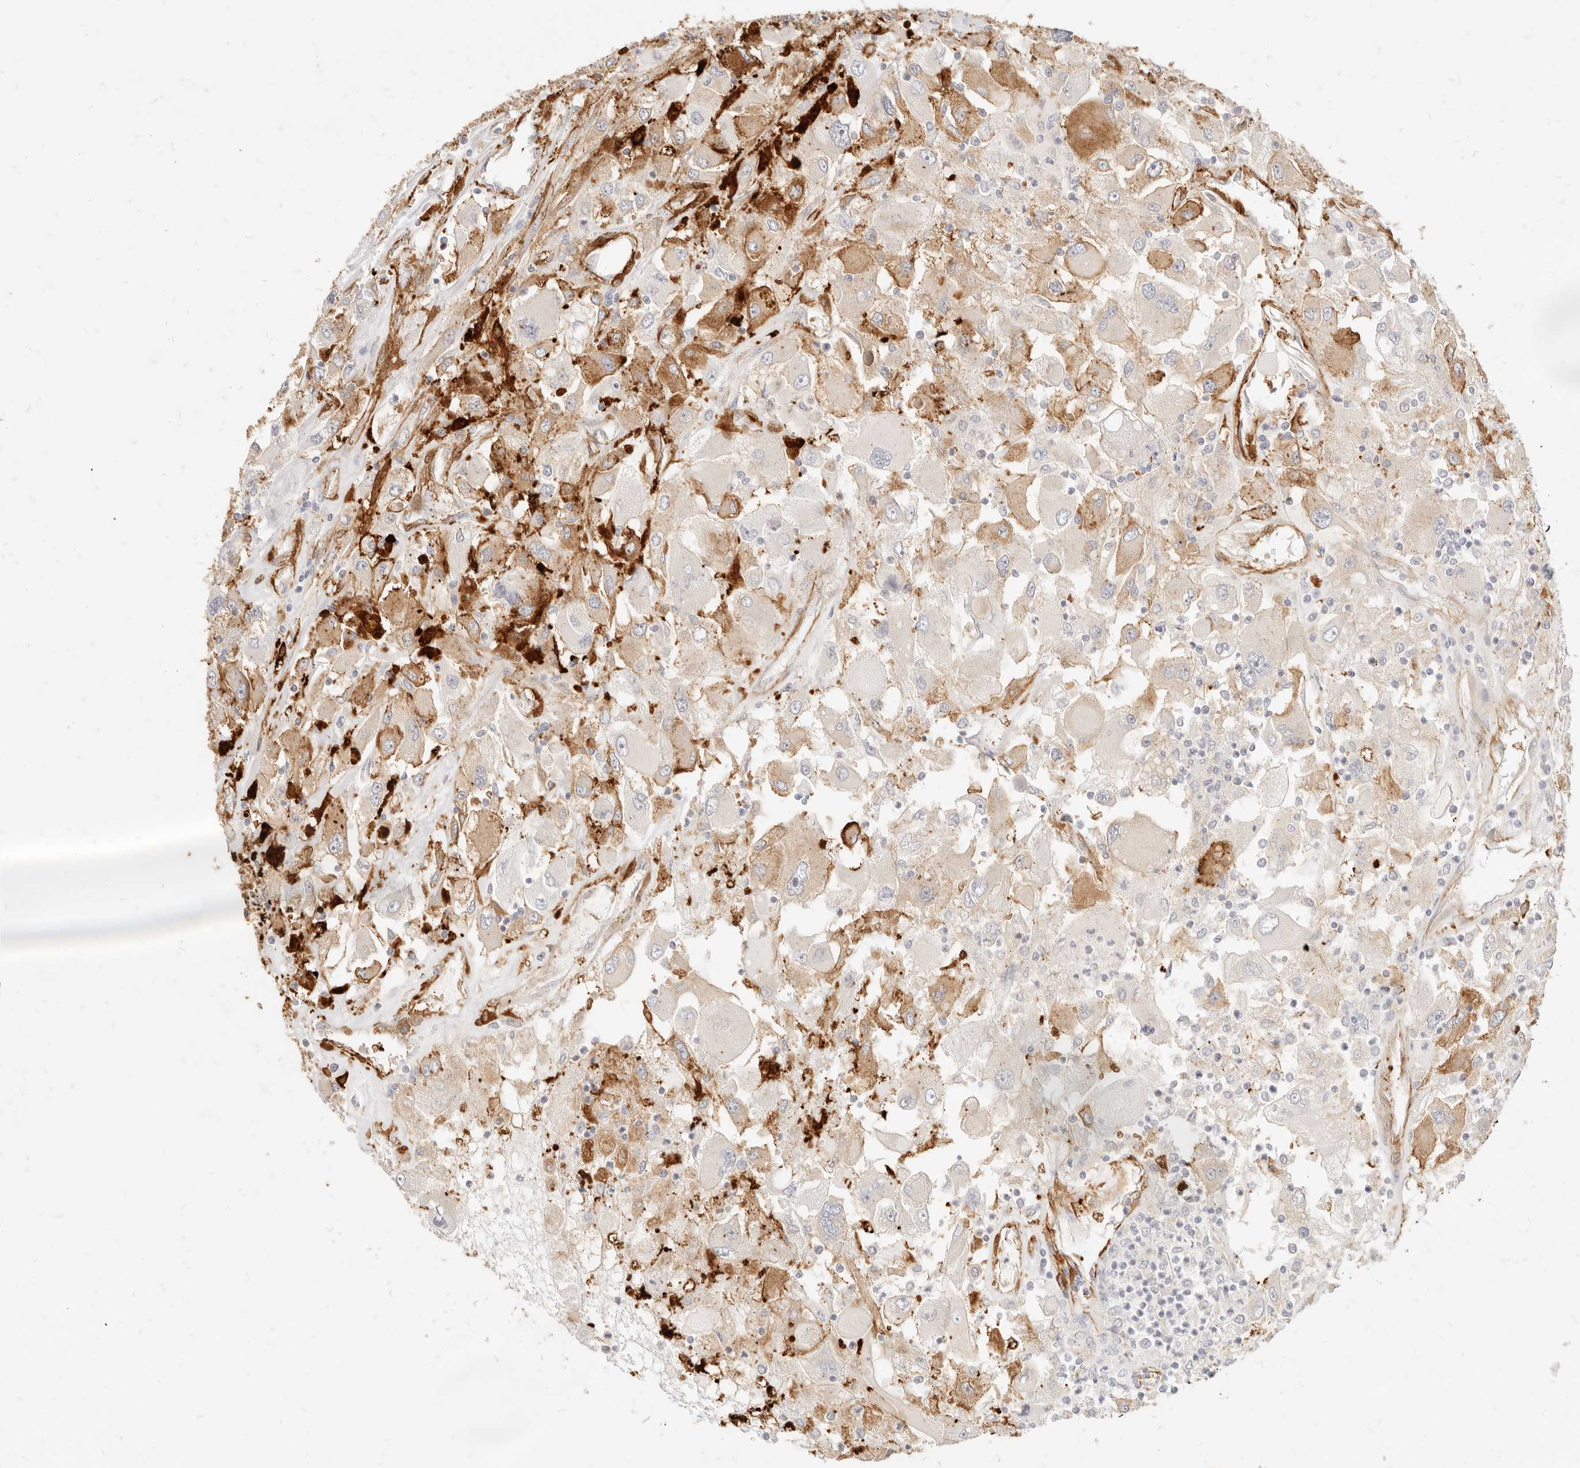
{"staining": {"intensity": "moderate", "quantity": "<25%", "location": "cytoplasmic/membranous"}, "tissue": "renal cancer", "cell_type": "Tumor cells", "image_type": "cancer", "snomed": [{"axis": "morphology", "description": "Adenocarcinoma, NOS"}, {"axis": "topography", "description": "Kidney"}], "caption": "This image displays immunohistochemistry (IHC) staining of renal cancer, with low moderate cytoplasmic/membranous expression in about <25% of tumor cells.", "gene": "TMTC2", "patient": {"sex": "female", "age": 52}}